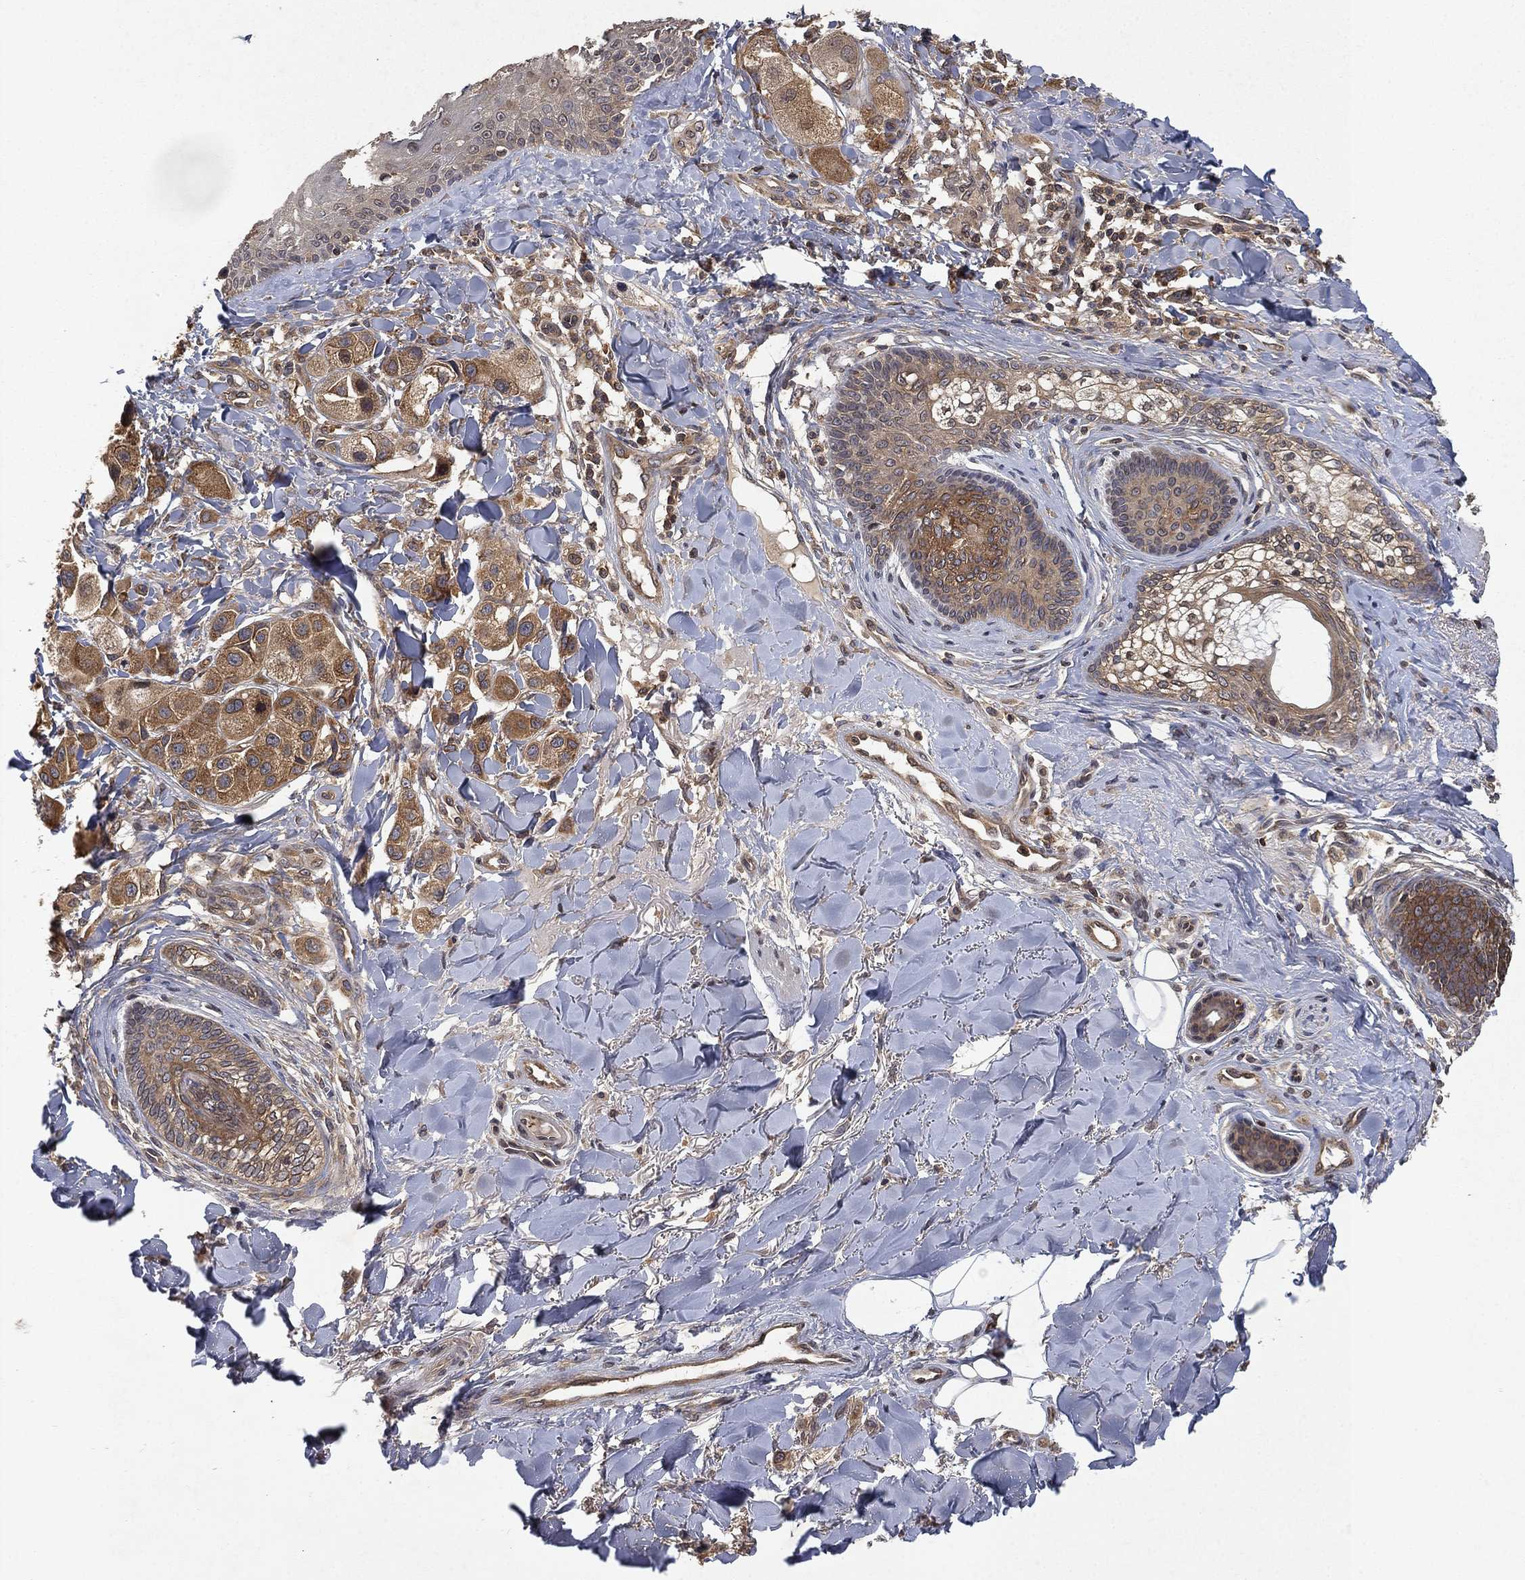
{"staining": {"intensity": "moderate", "quantity": ">75%", "location": "cytoplasmic/membranous"}, "tissue": "melanoma", "cell_type": "Tumor cells", "image_type": "cancer", "snomed": [{"axis": "morphology", "description": "Malignant melanoma, NOS"}, {"axis": "topography", "description": "Skin"}], "caption": "Malignant melanoma was stained to show a protein in brown. There is medium levels of moderate cytoplasmic/membranous positivity in about >75% of tumor cells.", "gene": "UBA5", "patient": {"sex": "male", "age": 57}}